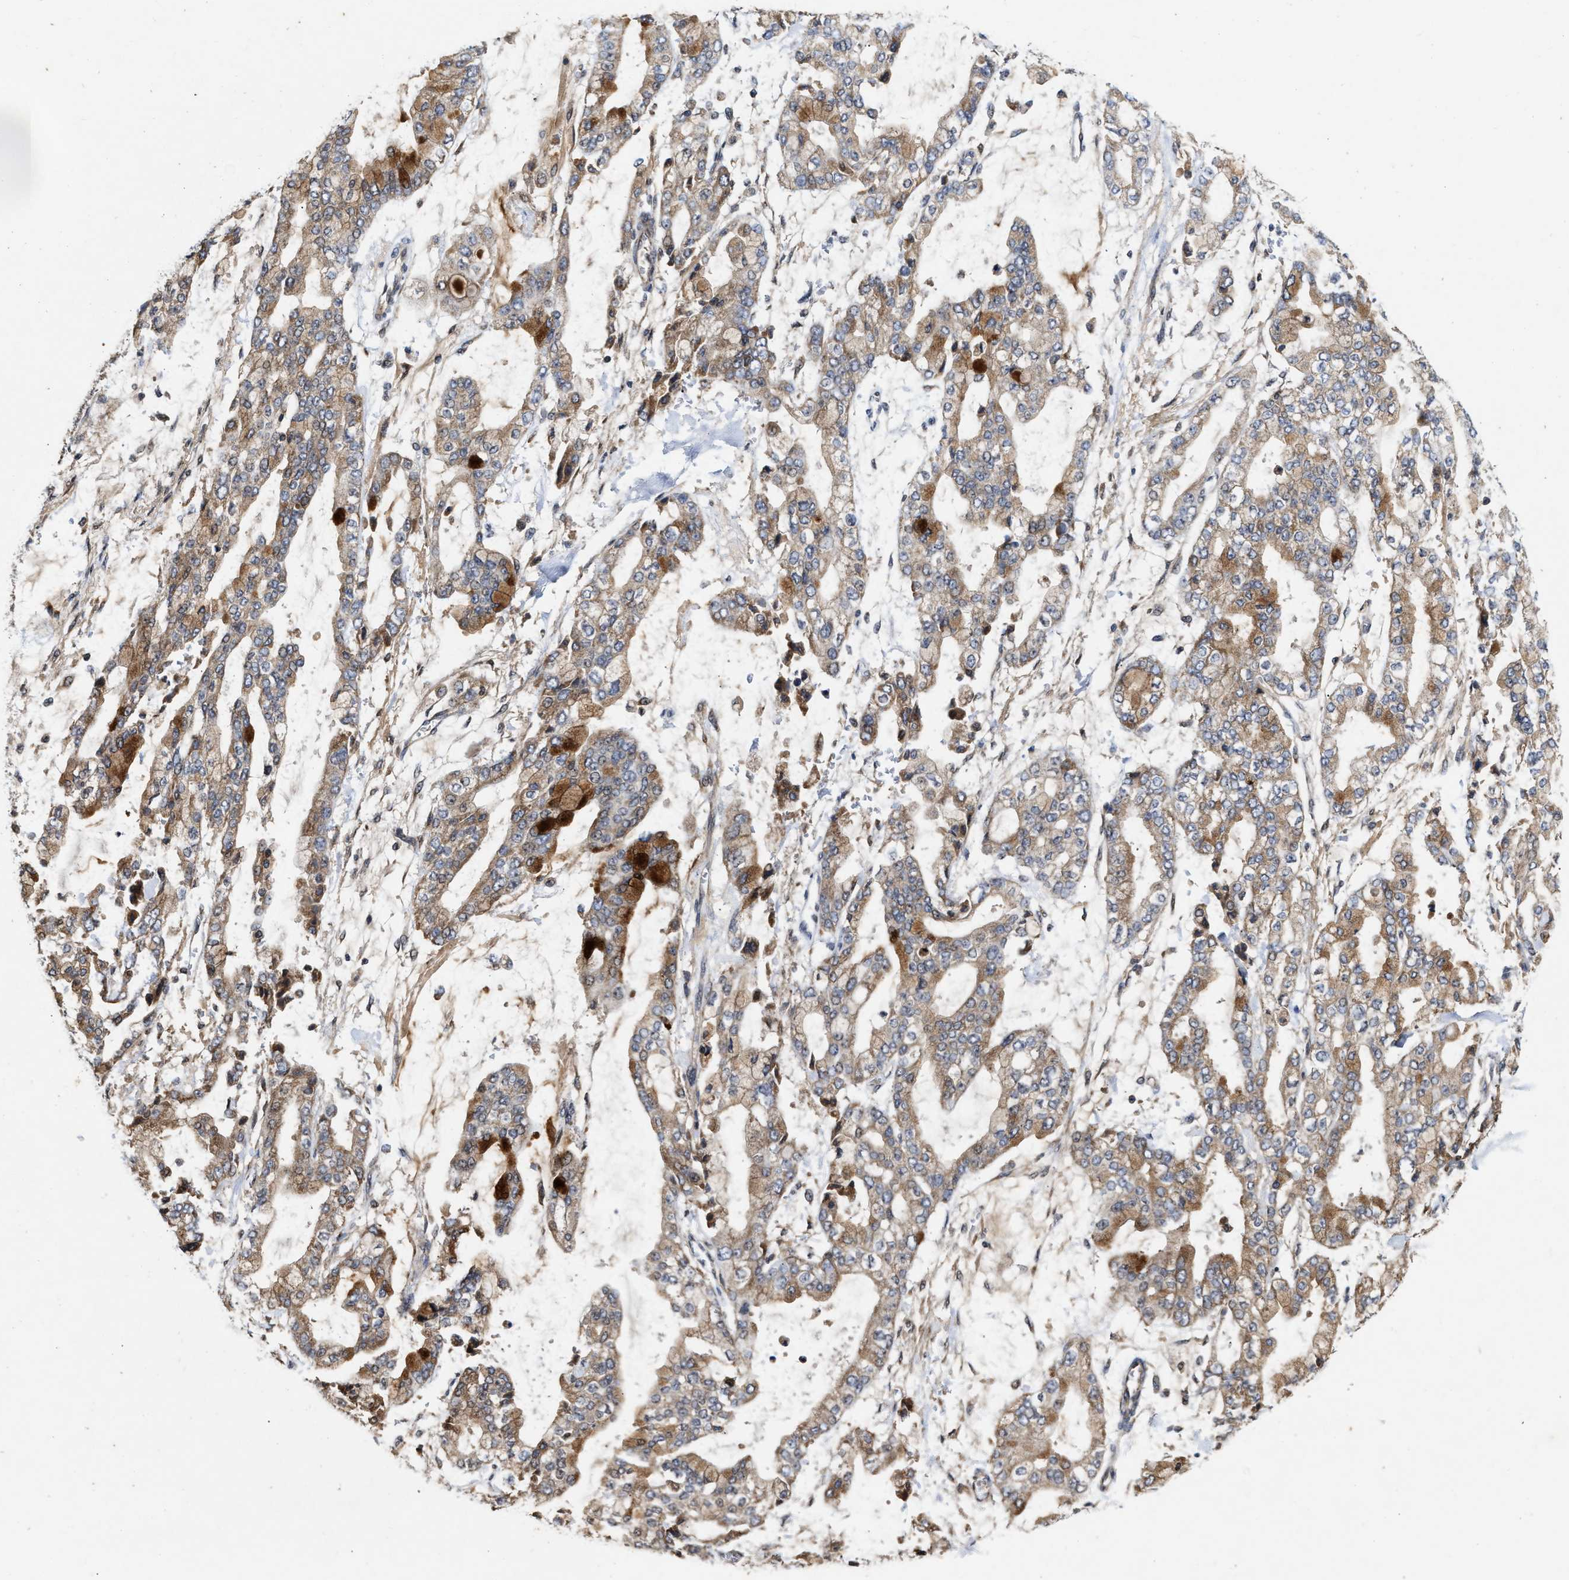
{"staining": {"intensity": "moderate", "quantity": "25%-75%", "location": "cytoplasmic/membranous"}, "tissue": "stomach cancer", "cell_type": "Tumor cells", "image_type": "cancer", "snomed": [{"axis": "morphology", "description": "Normal tissue, NOS"}, {"axis": "morphology", "description": "Adenocarcinoma, NOS"}, {"axis": "topography", "description": "Stomach, upper"}, {"axis": "topography", "description": "Stomach"}], "caption": "DAB (3,3'-diaminobenzidine) immunohistochemical staining of human adenocarcinoma (stomach) demonstrates moderate cytoplasmic/membranous protein staining in approximately 25%-75% of tumor cells.", "gene": "CFLAR", "patient": {"sex": "male", "age": 76}}